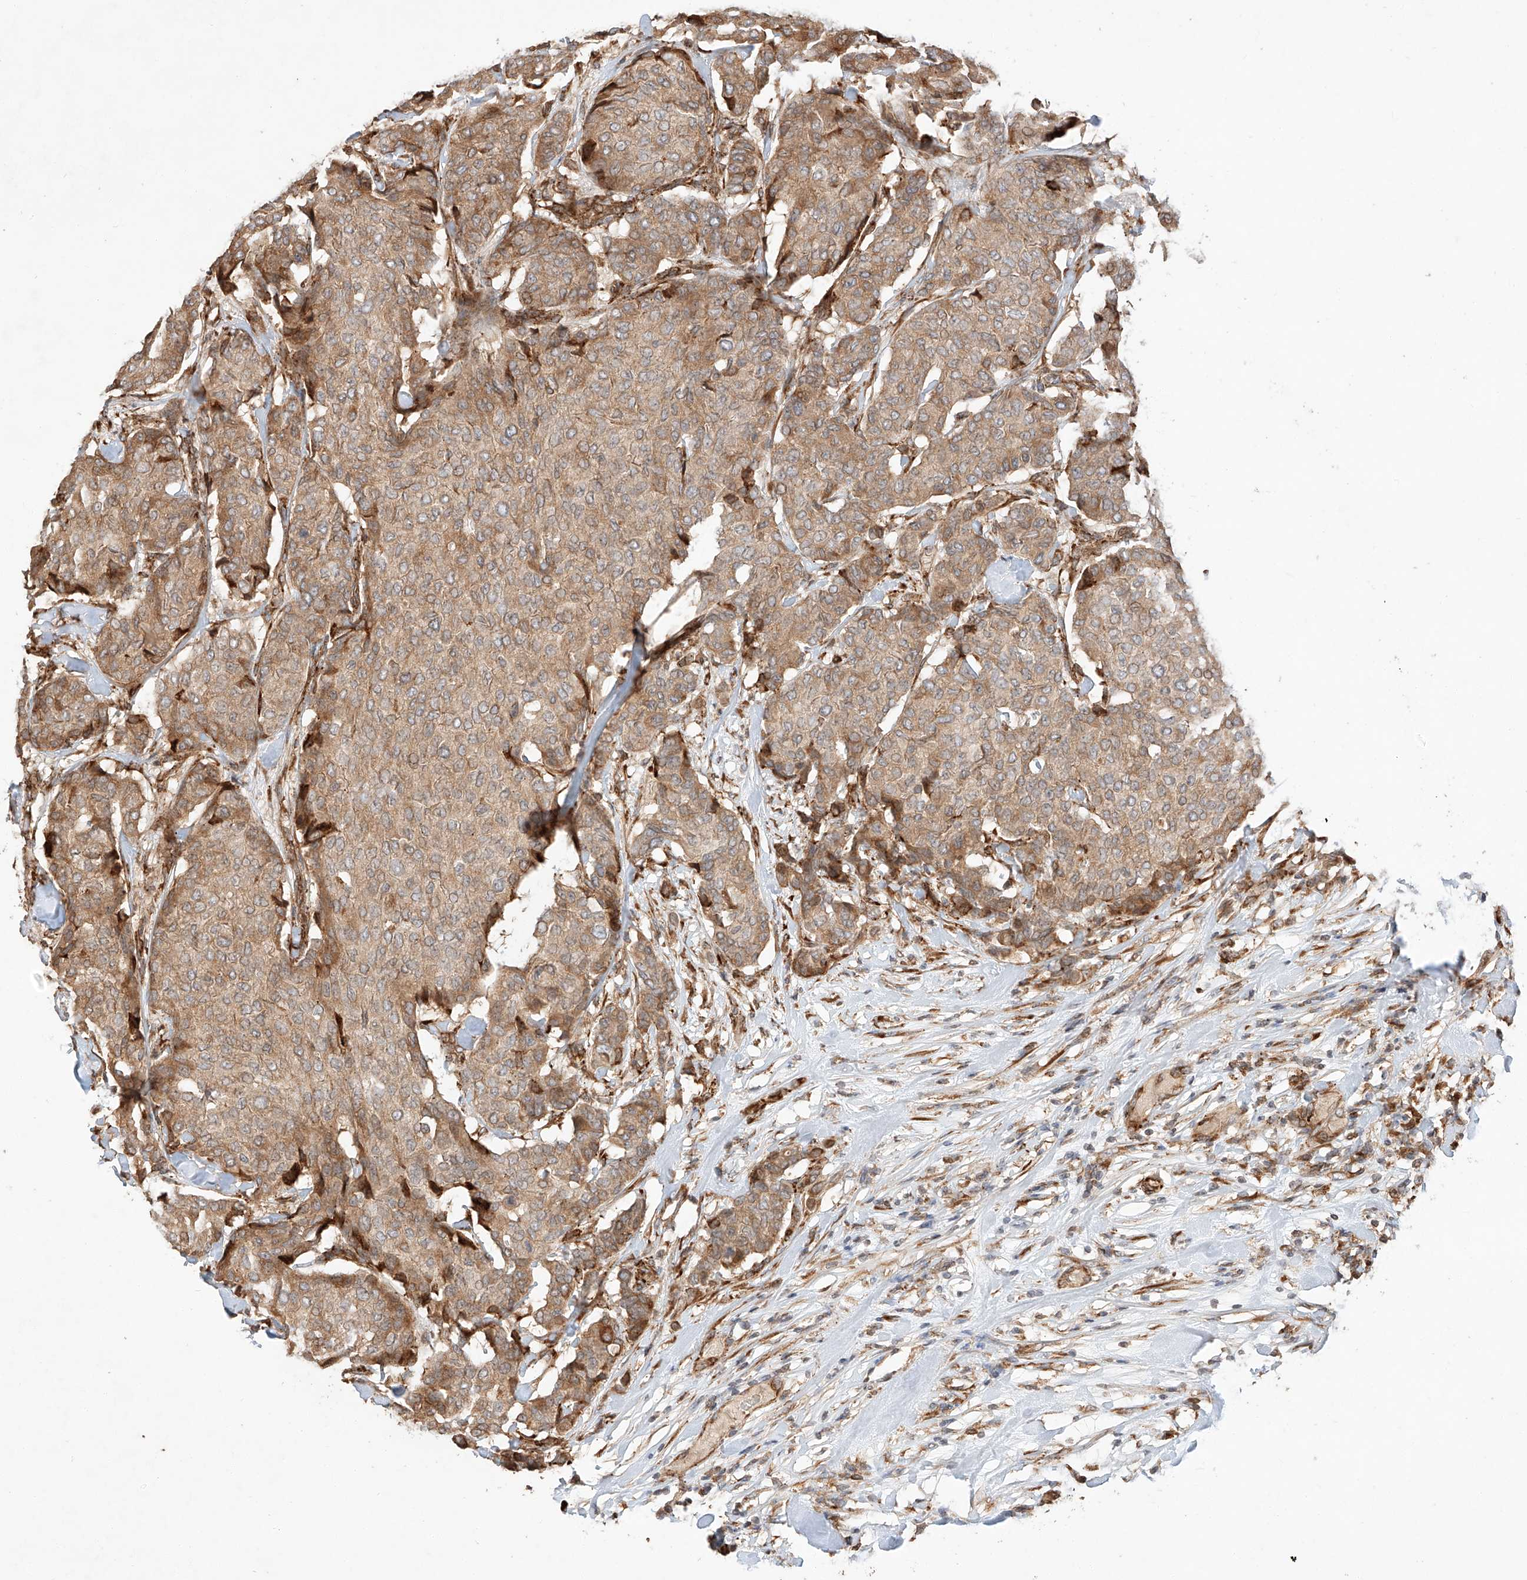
{"staining": {"intensity": "moderate", "quantity": ">75%", "location": "cytoplasmic/membranous"}, "tissue": "breast cancer", "cell_type": "Tumor cells", "image_type": "cancer", "snomed": [{"axis": "morphology", "description": "Duct carcinoma"}, {"axis": "topography", "description": "Breast"}], "caption": "A histopathology image of human breast cancer stained for a protein reveals moderate cytoplasmic/membranous brown staining in tumor cells.", "gene": "ZNF84", "patient": {"sex": "female", "age": 75}}